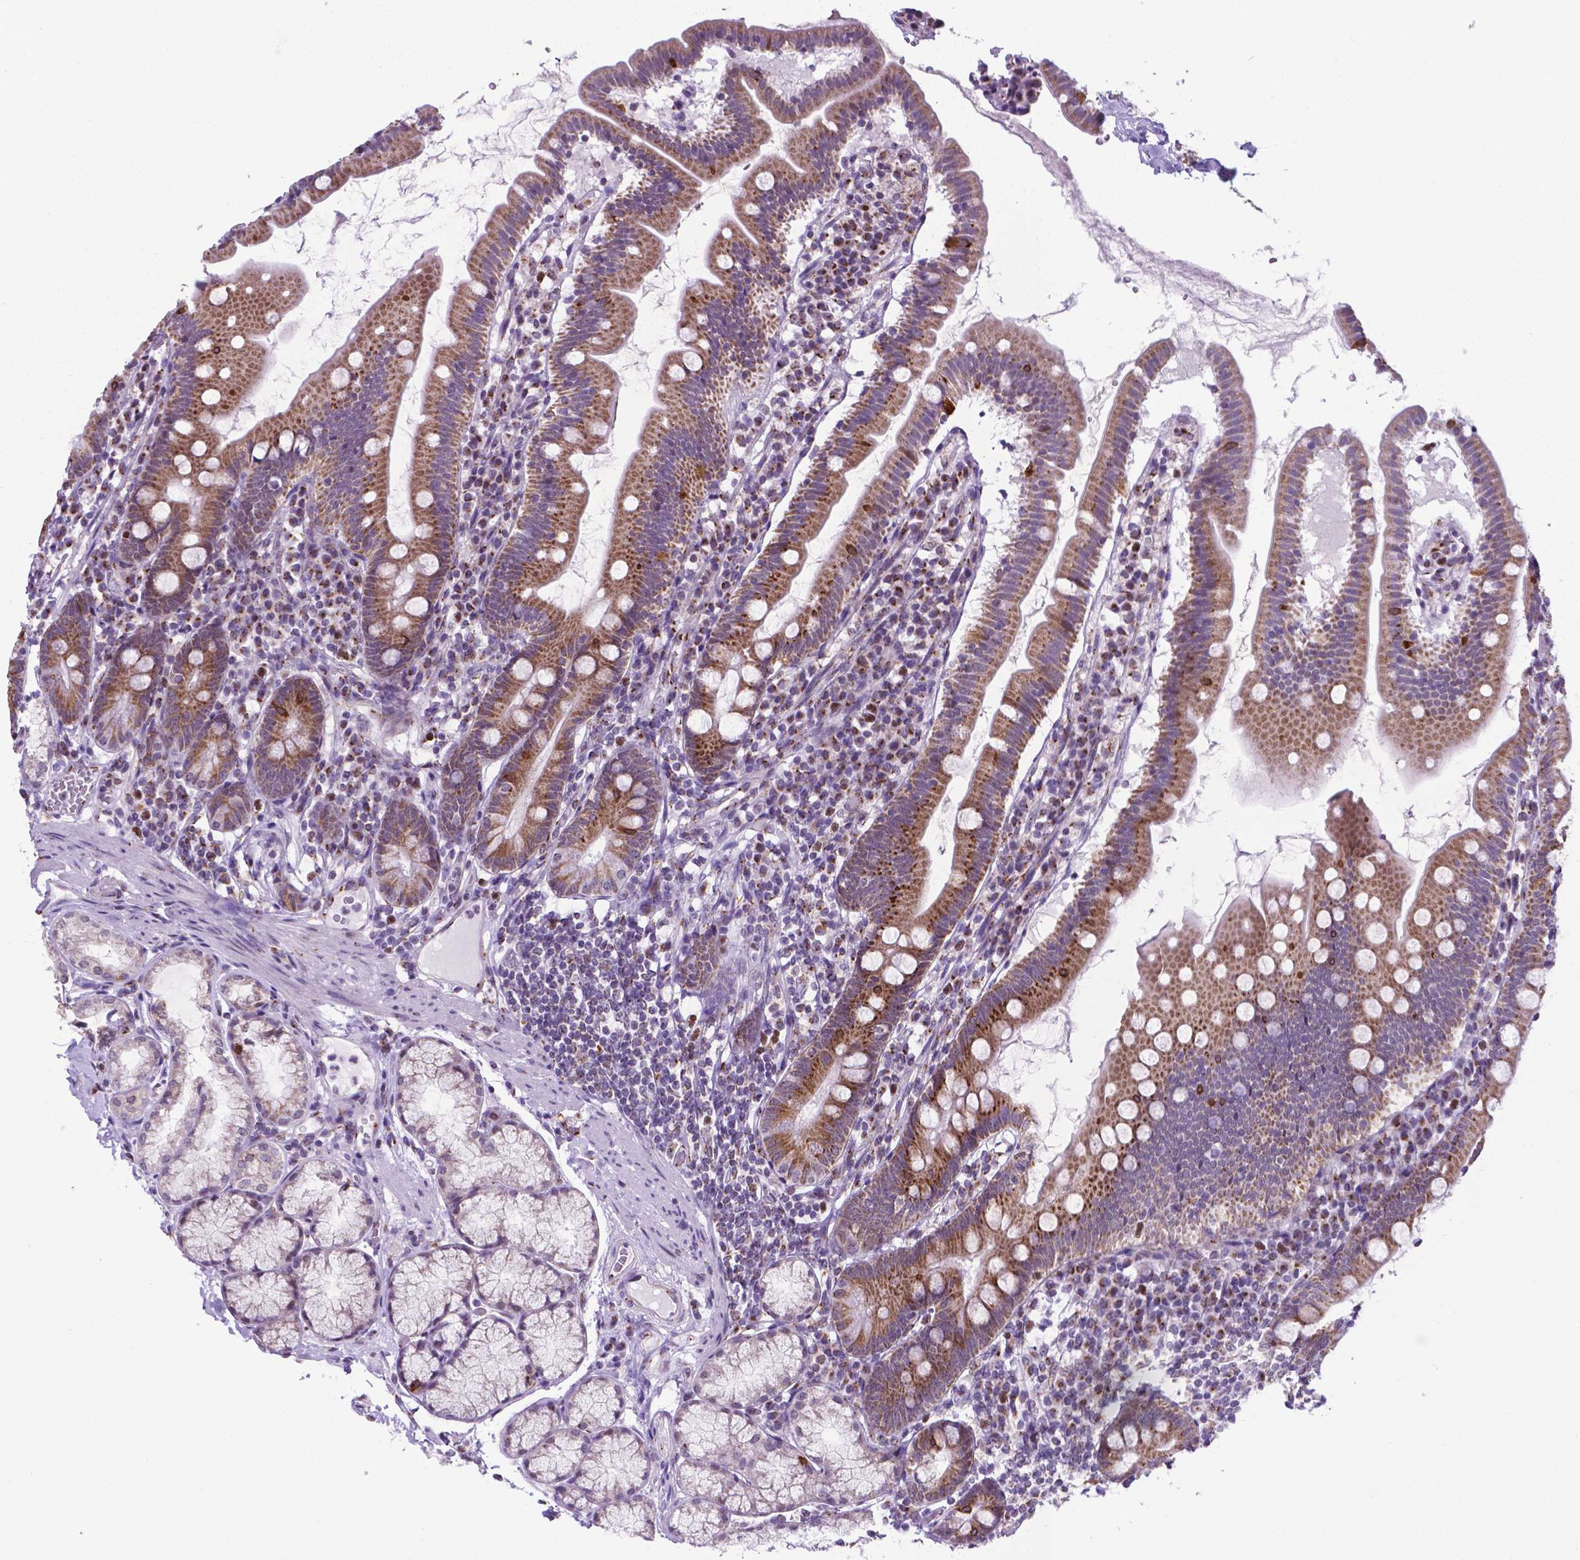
{"staining": {"intensity": "moderate", "quantity": ">75%", "location": "cytoplasmic/membranous"}, "tissue": "duodenum", "cell_type": "Glandular cells", "image_type": "normal", "snomed": [{"axis": "morphology", "description": "Normal tissue, NOS"}, {"axis": "topography", "description": "Duodenum"}], "caption": "The histopathology image exhibits immunohistochemical staining of benign duodenum. There is moderate cytoplasmic/membranous expression is present in about >75% of glandular cells.", "gene": "MRPL10", "patient": {"sex": "female", "age": 67}}